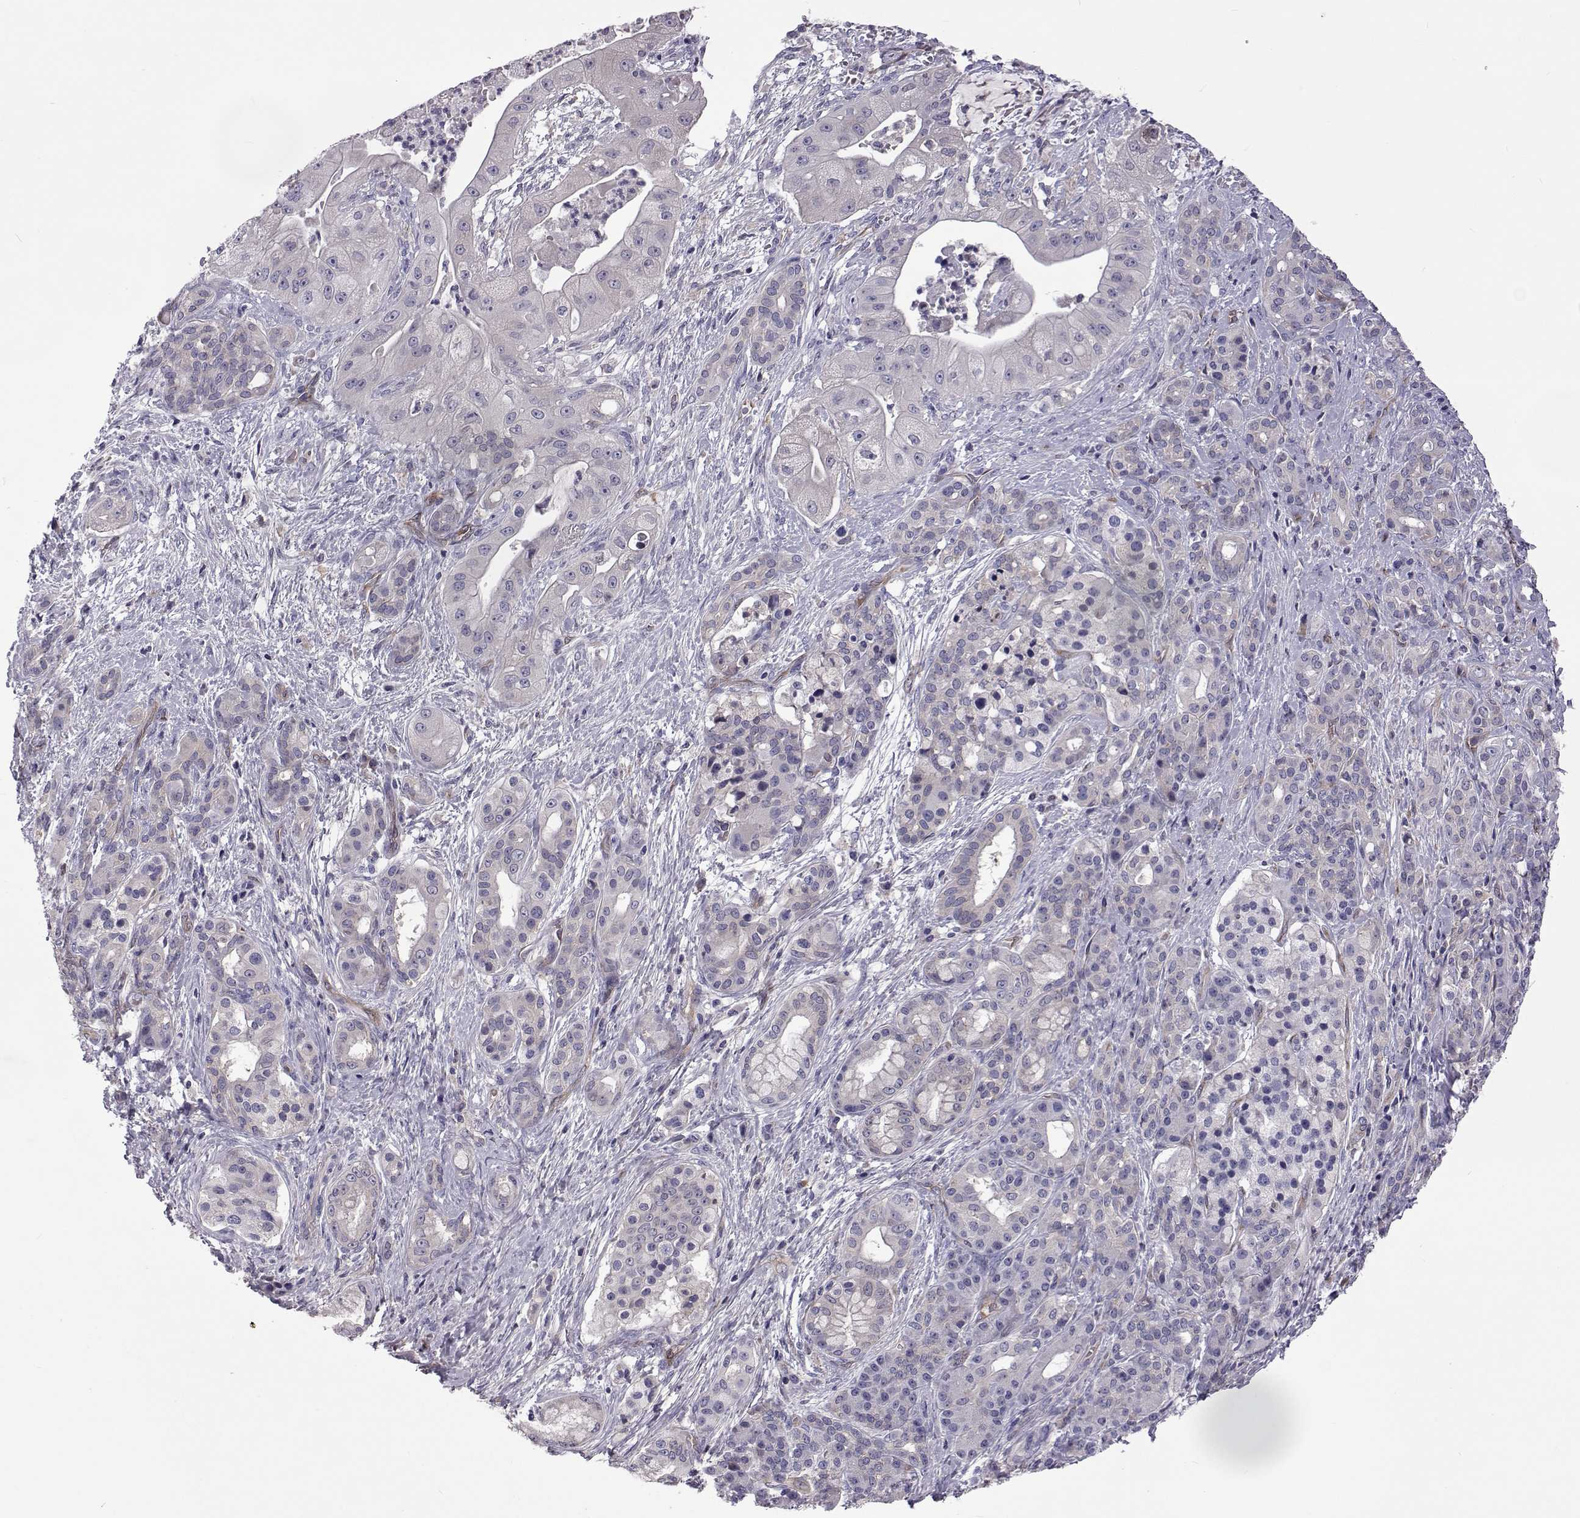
{"staining": {"intensity": "negative", "quantity": "none", "location": "none"}, "tissue": "pancreatic cancer", "cell_type": "Tumor cells", "image_type": "cancer", "snomed": [{"axis": "morphology", "description": "Normal tissue, NOS"}, {"axis": "morphology", "description": "Inflammation, NOS"}, {"axis": "morphology", "description": "Adenocarcinoma, NOS"}, {"axis": "topography", "description": "Pancreas"}], "caption": "An image of human pancreatic adenocarcinoma is negative for staining in tumor cells.", "gene": "TCF15", "patient": {"sex": "male", "age": 57}}